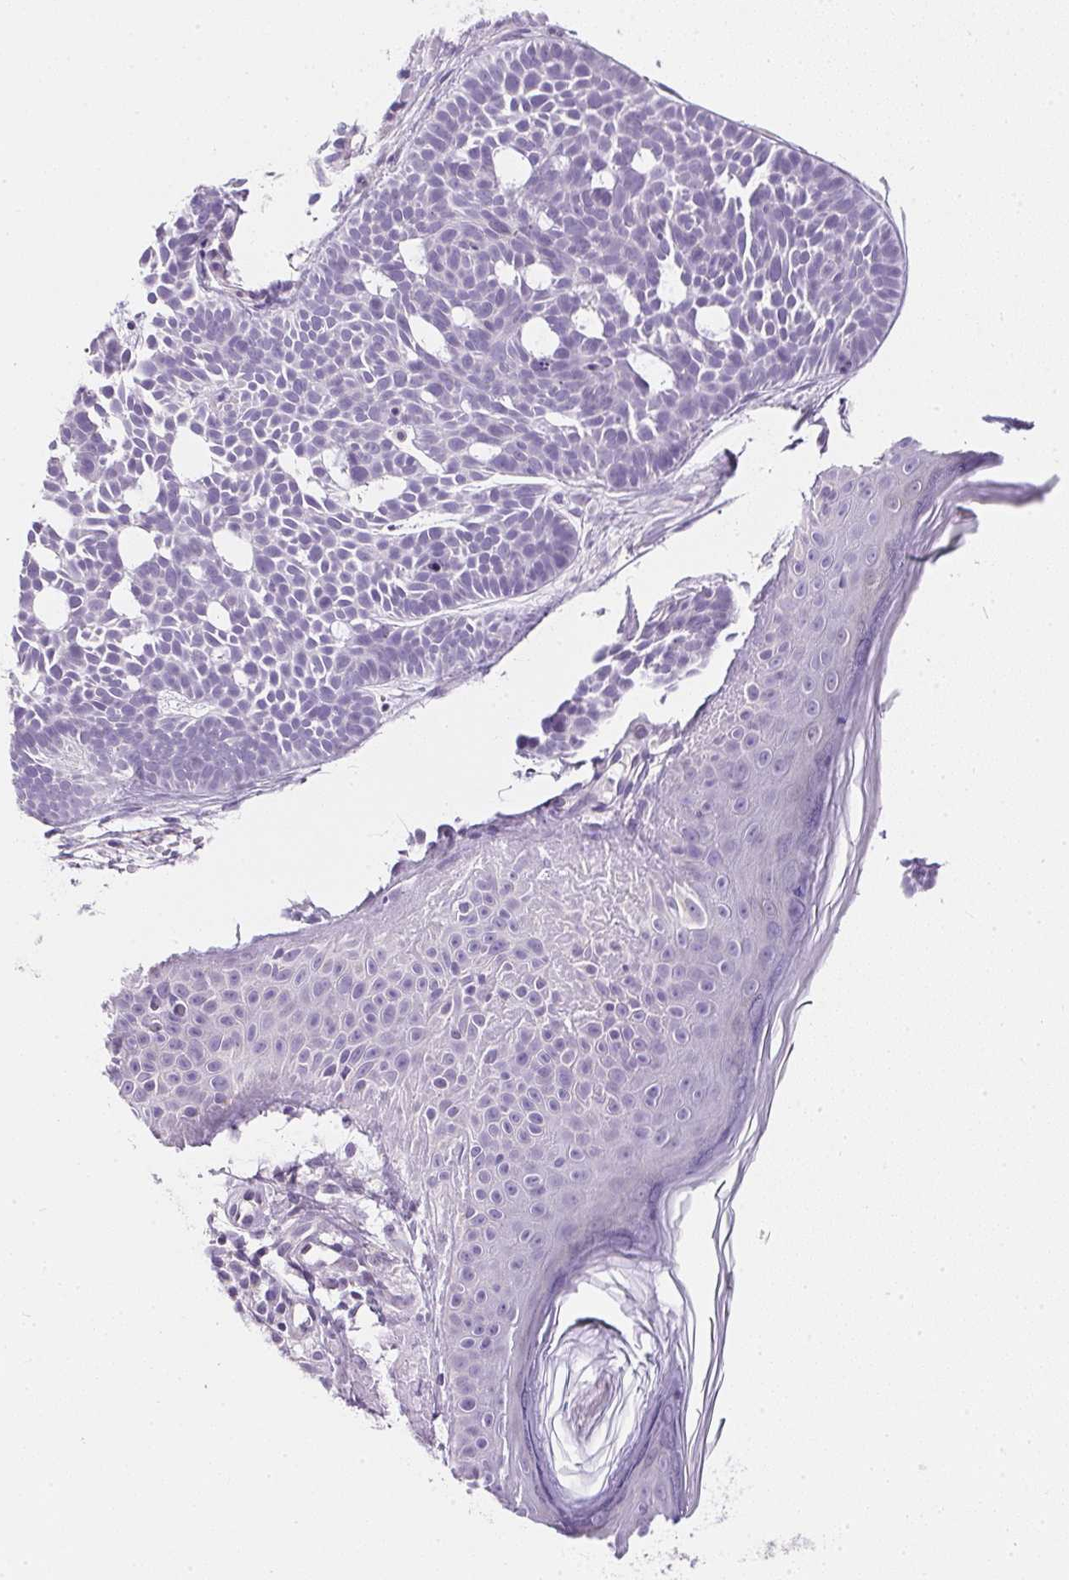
{"staining": {"intensity": "negative", "quantity": "none", "location": "none"}, "tissue": "skin cancer", "cell_type": "Tumor cells", "image_type": "cancer", "snomed": [{"axis": "morphology", "description": "Basal cell carcinoma"}, {"axis": "topography", "description": "Skin"}], "caption": "The histopathology image exhibits no significant expression in tumor cells of basal cell carcinoma (skin).", "gene": "AQP5", "patient": {"sex": "male", "age": 81}}